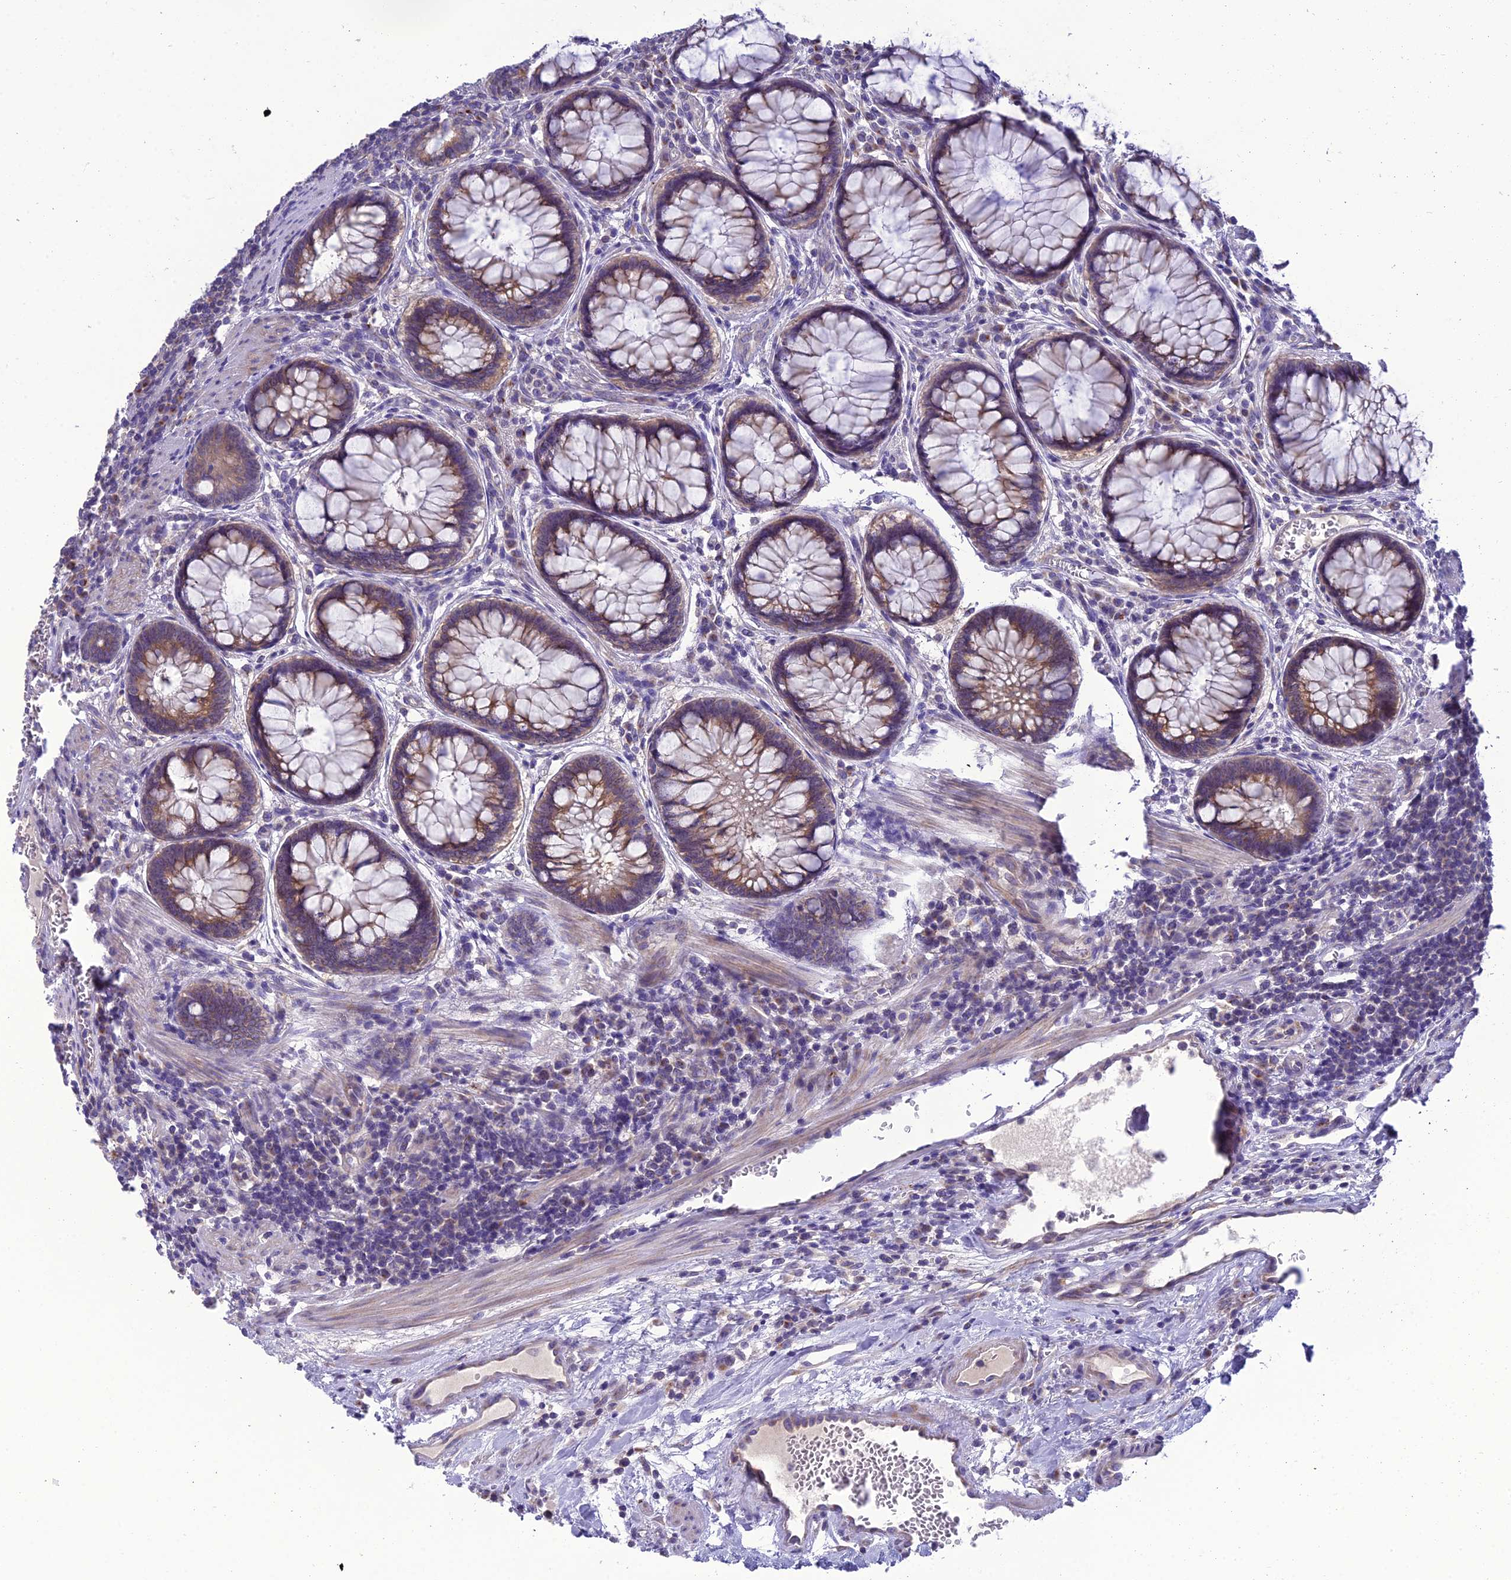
{"staining": {"intensity": "moderate", "quantity": ">75%", "location": "cytoplasmic/membranous"}, "tissue": "colorectal cancer", "cell_type": "Tumor cells", "image_type": "cancer", "snomed": [{"axis": "morphology", "description": "Adenocarcinoma, NOS"}, {"axis": "topography", "description": "Rectum"}], "caption": "An image of human colorectal adenocarcinoma stained for a protein reveals moderate cytoplasmic/membranous brown staining in tumor cells.", "gene": "GOLPH3", "patient": {"sex": "male", "age": 69}}